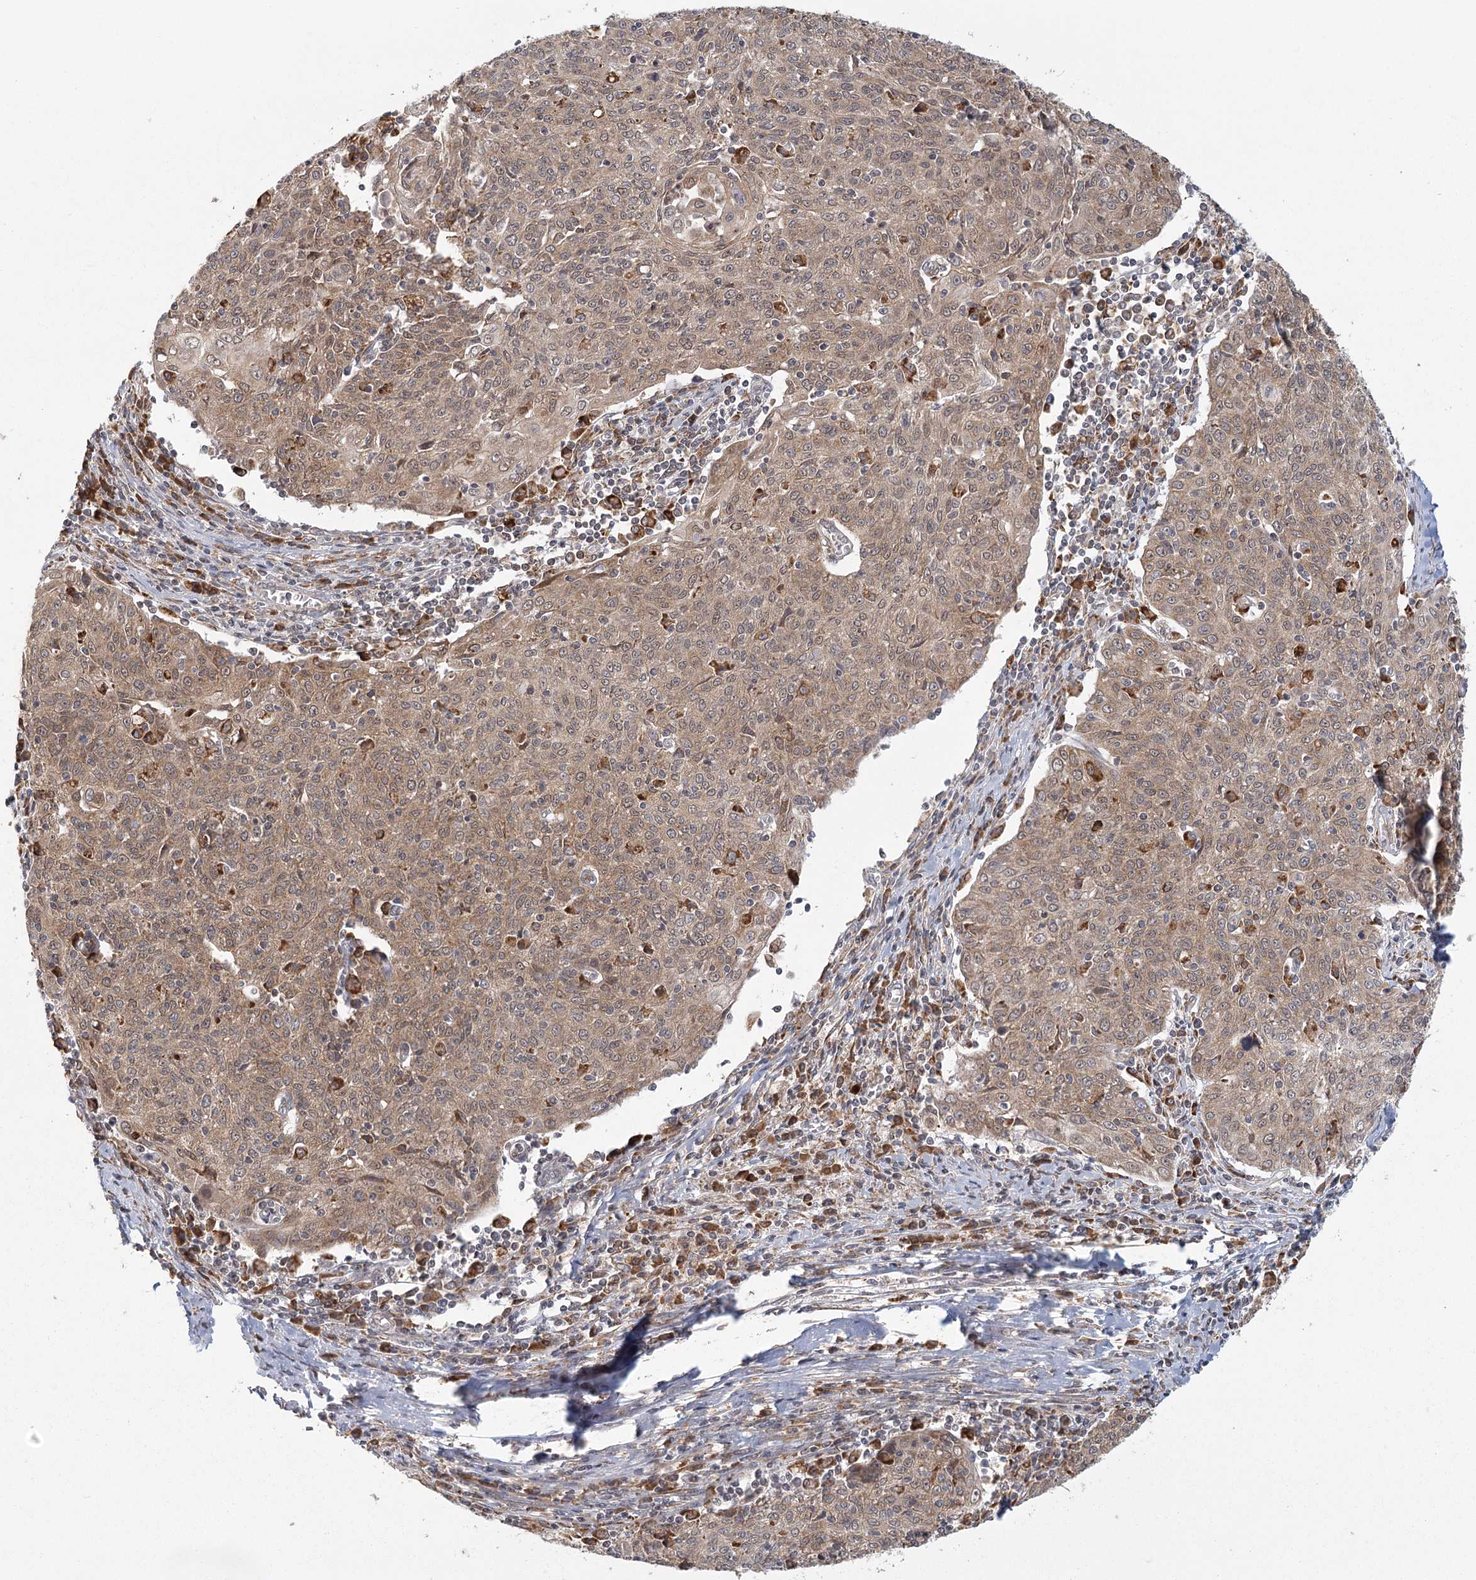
{"staining": {"intensity": "moderate", "quantity": ">75%", "location": "cytoplasmic/membranous"}, "tissue": "cervical cancer", "cell_type": "Tumor cells", "image_type": "cancer", "snomed": [{"axis": "morphology", "description": "Squamous cell carcinoma, NOS"}, {"axis": "topography", "description": "Cervix"}], "caption": "Brown immunohistochemical staining in human cervical cancer (squamous cell carcinoma) reveals moderate cytoplasmic/membranous expression in approximately >75% of tumor cells.", "gene": "LACTB", "patient": {"sex": "female", "age": 48}}